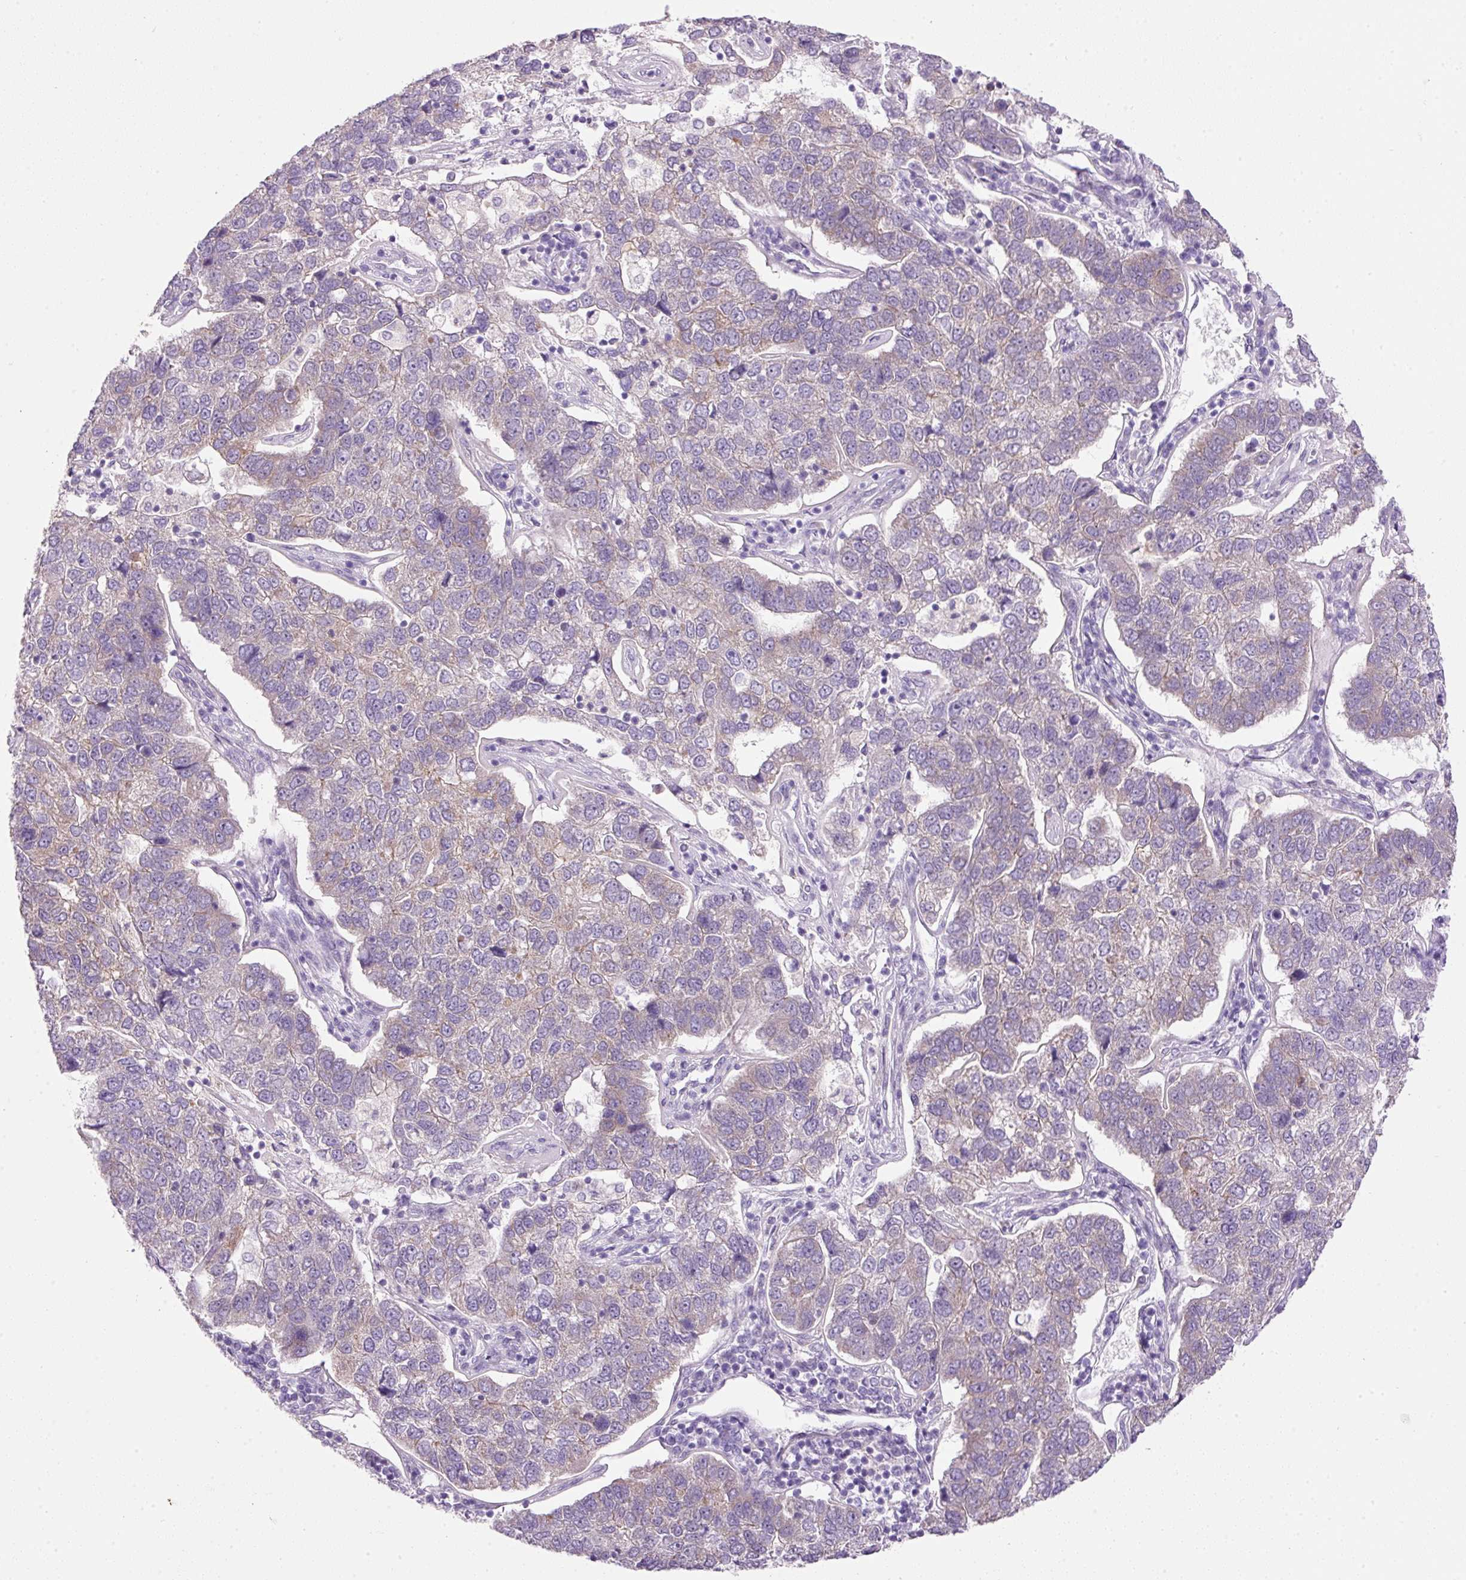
{"staining": {"intensity": "negative", "quantity": "none", "location": "none"}, "tissue": "pancreatic cancer", "cell_type": "Tumor cells", "image_type": "cancer", "snomed": [{"axis": "morphology", "description": "Adenocarcinoma, NOS"}, {"axis": "topography", "description": "Pancreas"}], "caption": "This is an IHC image of human pancreatic adenocarcinoma. There is no expression in tumor cells.", "gene": "SRC", "patient": {"sex": "female", "age": 61}}